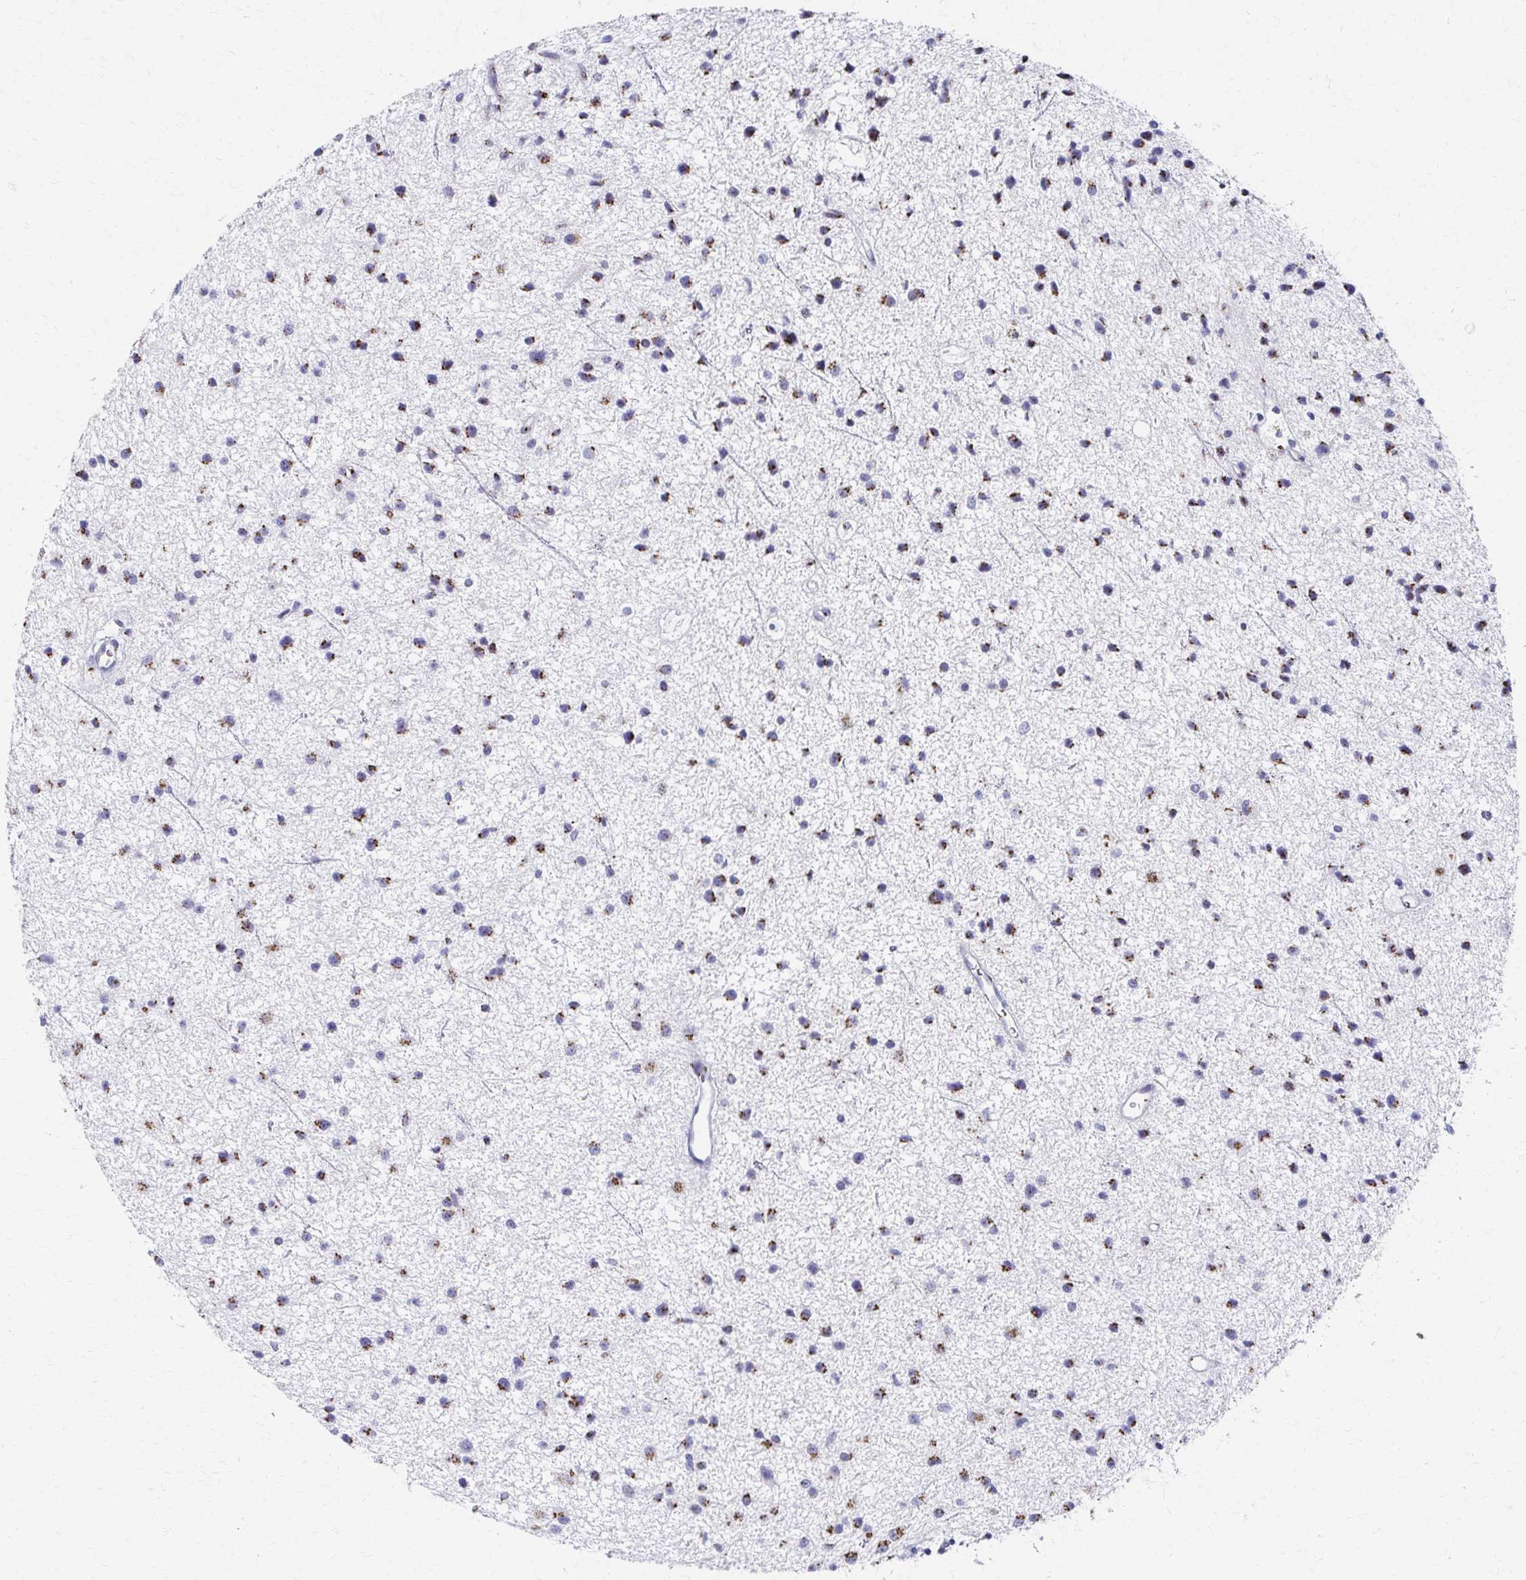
{"staining": {"intensity": "moderate", "quantity": "25%-75%", "location": "cytoplasmic/membranous"}, "tissue": "glioma", "cell_type": "Tumor cells", "image_type": "cancer", "snomed": [{"axis": "morphology", "description": "Glioma, malignant, Low grade"}, {"axis": "topography", "description": "Brain"}], "caption": "This image shows immunohistochemistry (IHC) staining of human low-grade glioma (malignant), with medium moderate cytoplasmic/membranous staining in about 25%-75% of tumor cells.", "gene": "TM9SF1", "patient": {"sex": "male", "age": 43}}